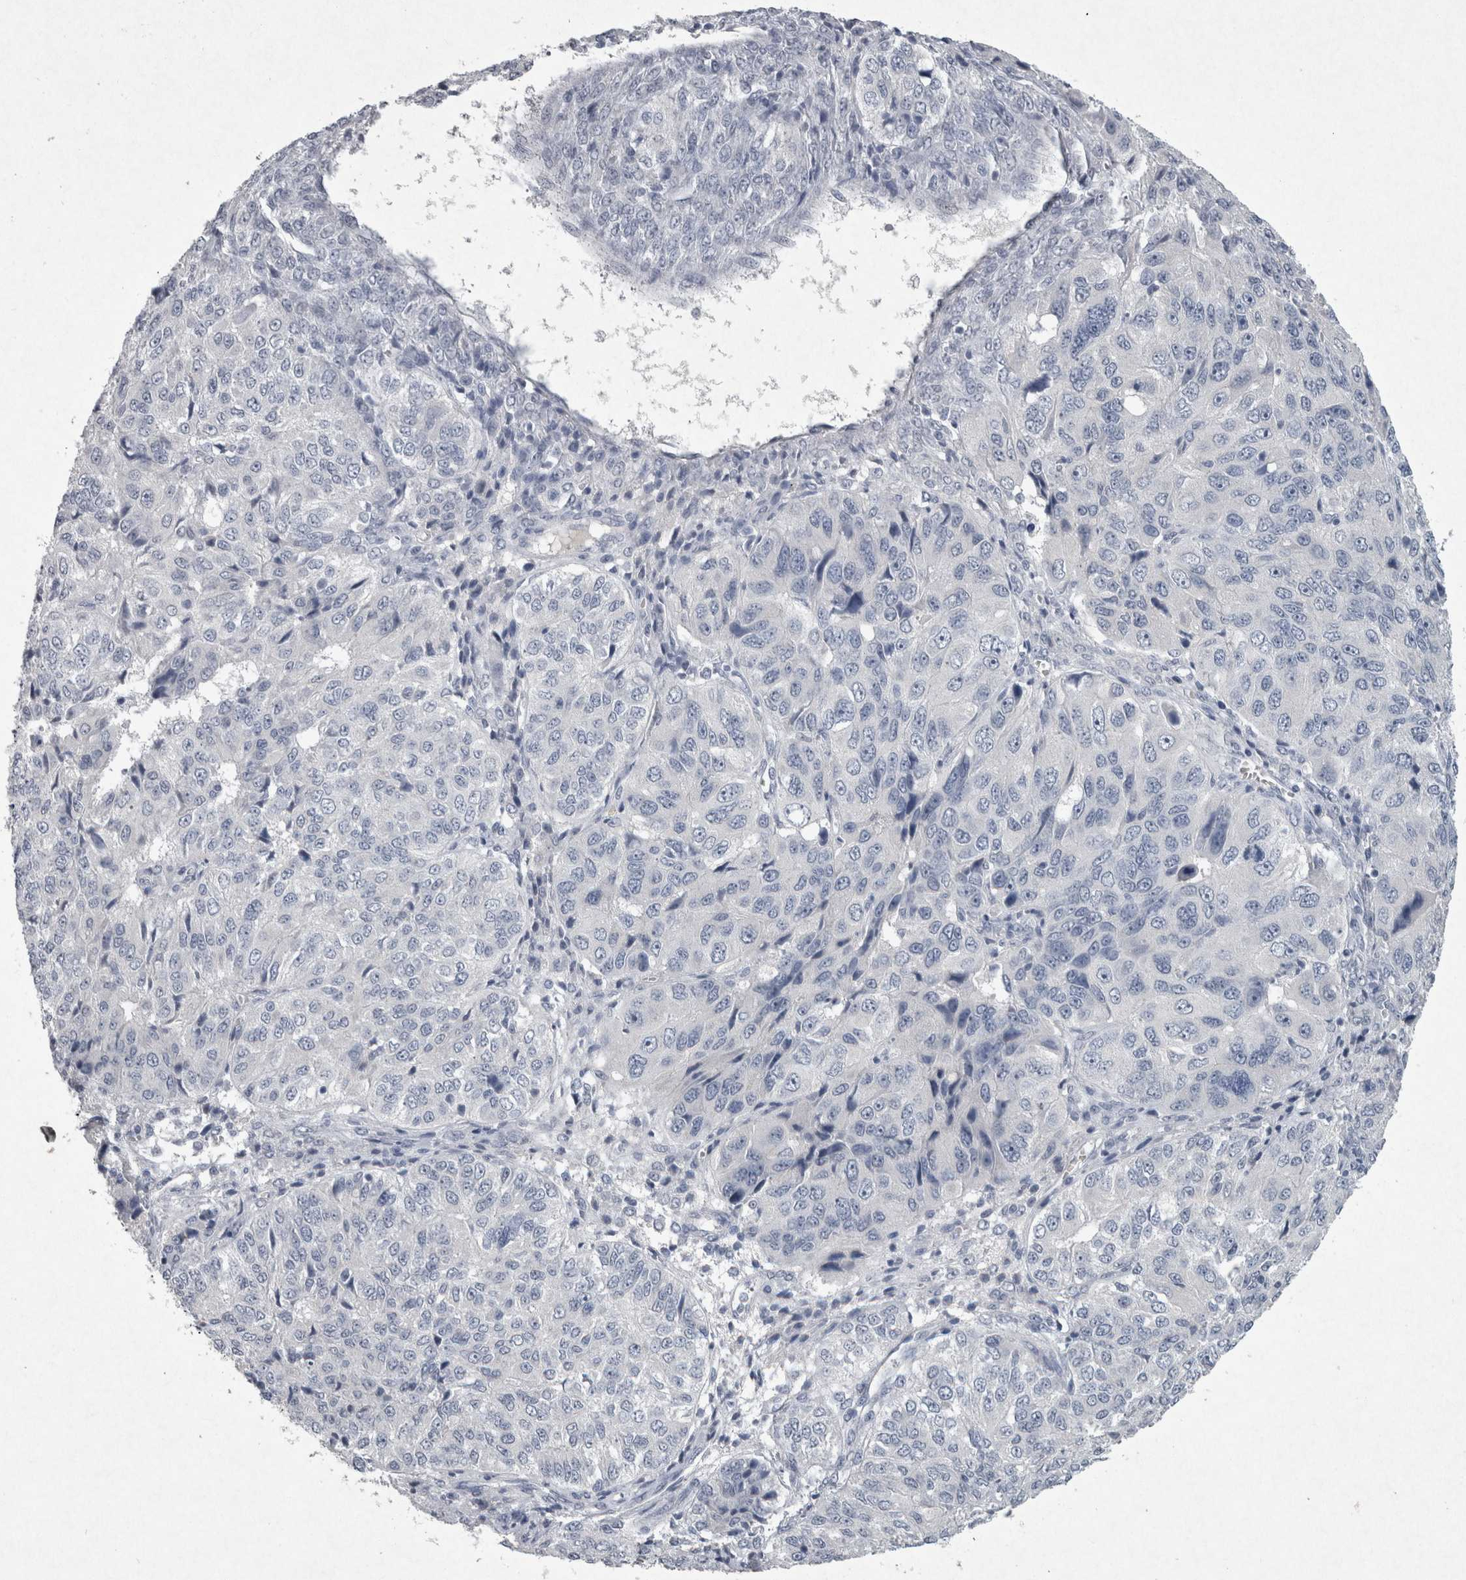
{"staining": {"intensity": "negative", "quantity": "none", "location": "none"}, "tissue": "ovarian cancer", "cell_type": "Tumor cells", "image_type": "cancer", "snomed": [{"axis": "morphology", "description": "Carcinoma, endometroid"}, {"axis": "topography", "description": "Ovary"}], "caption": "Immunohistochemistry histopathology image of endometroid carcinoma (ovarian) stained for a protein (brown), which reveals no positivity in tumor cells.", "gene": "PDX1", "patient": {"sex": "female", "age": 51}}